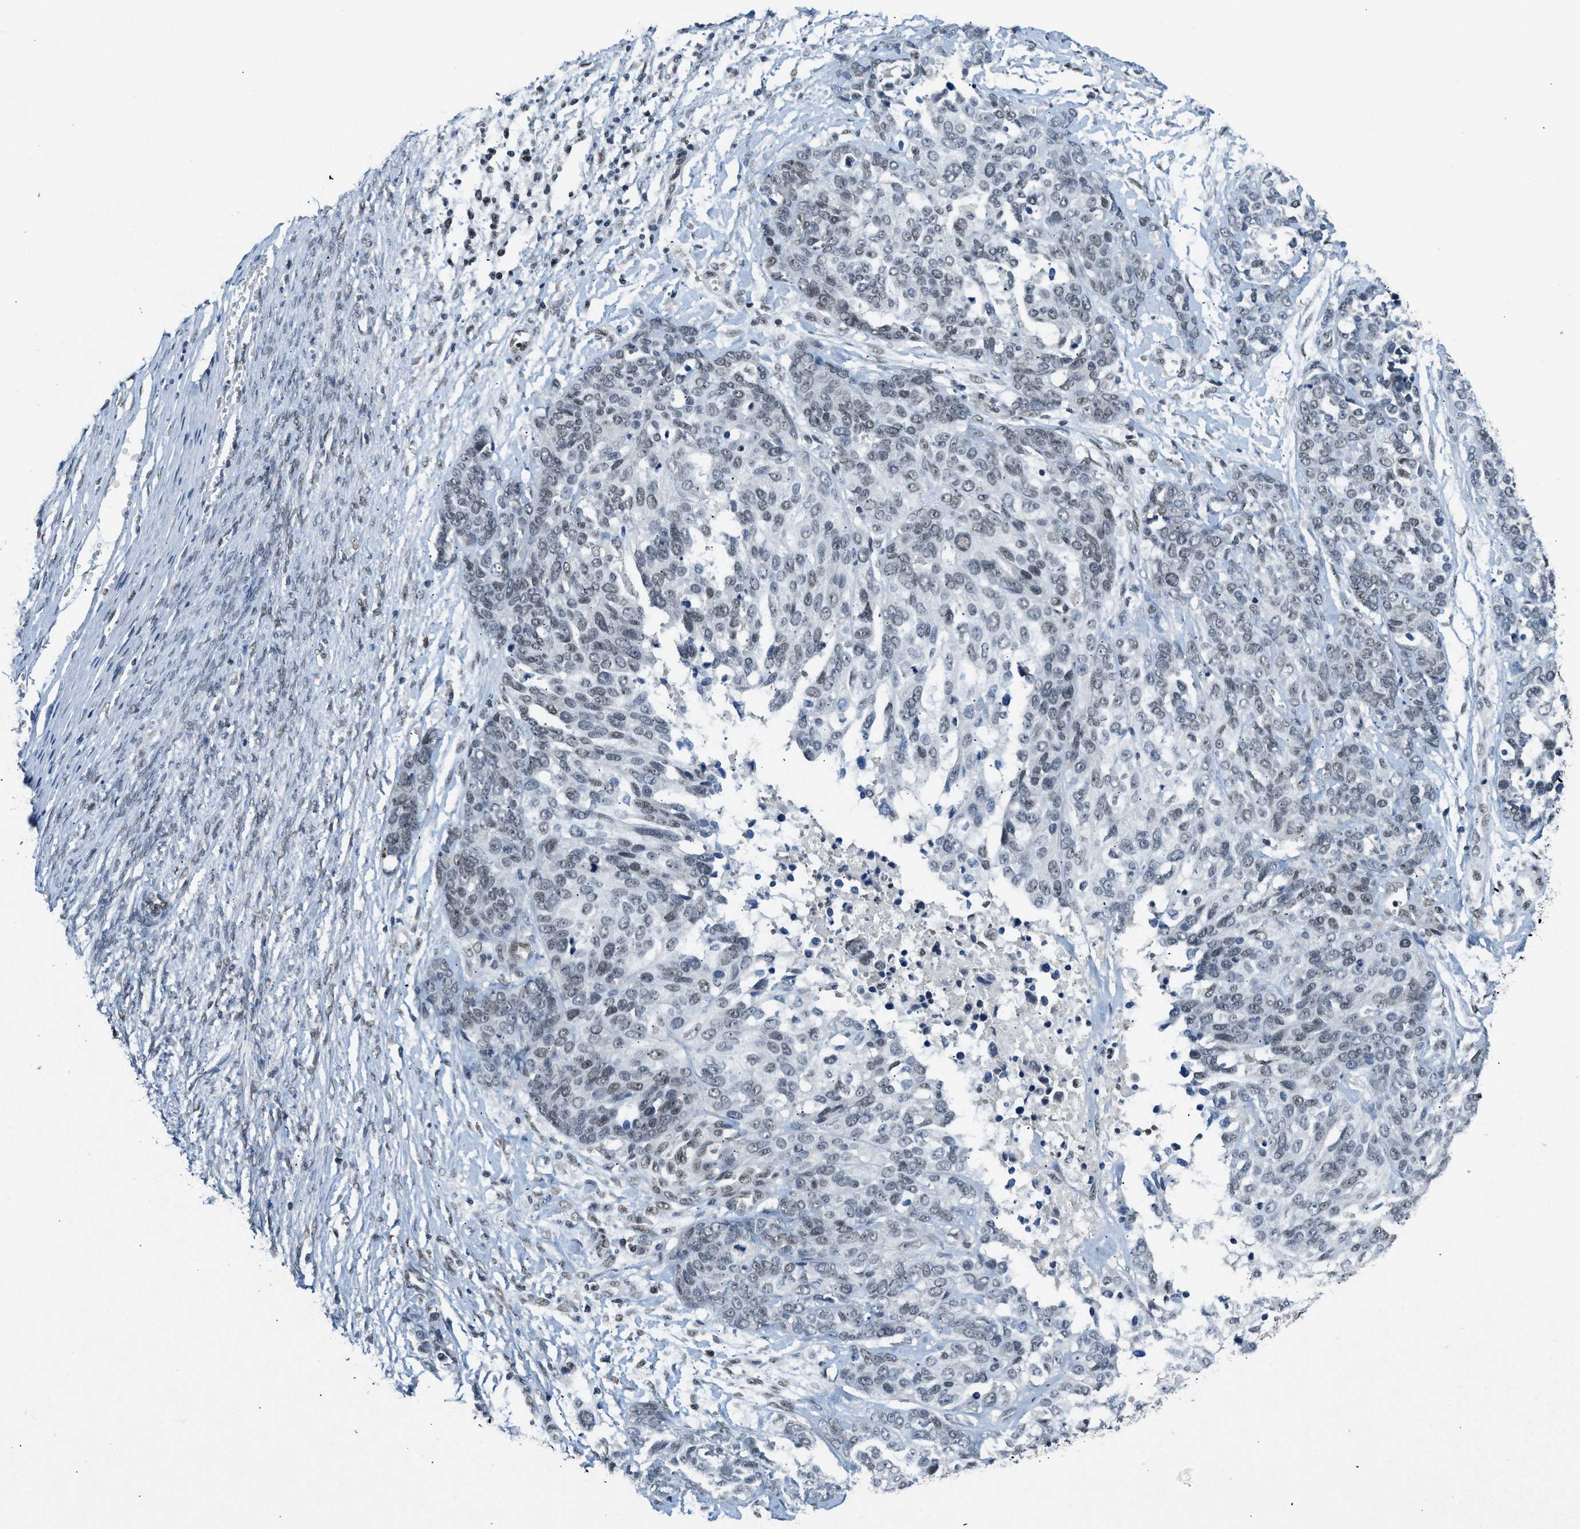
{"staining": {"intensity": "negative", "quantity": "none", "location": "none"}, "tissue": "ovarian cancer", "cell_type": "Tumor cells", "image_type": "cancer", "snomed": [{"axis": "morphology", "description": "Cystadenocarcinoma, serous, NOS"}, {"axis": "topography", "description": "Ovary"}], "caption": "Ovarian cancer was stained to show a protein in brown. There is no significant staining in tumor cells.", "gene": "NCOA1", "patient": {"sex": "female", "age": 44}}